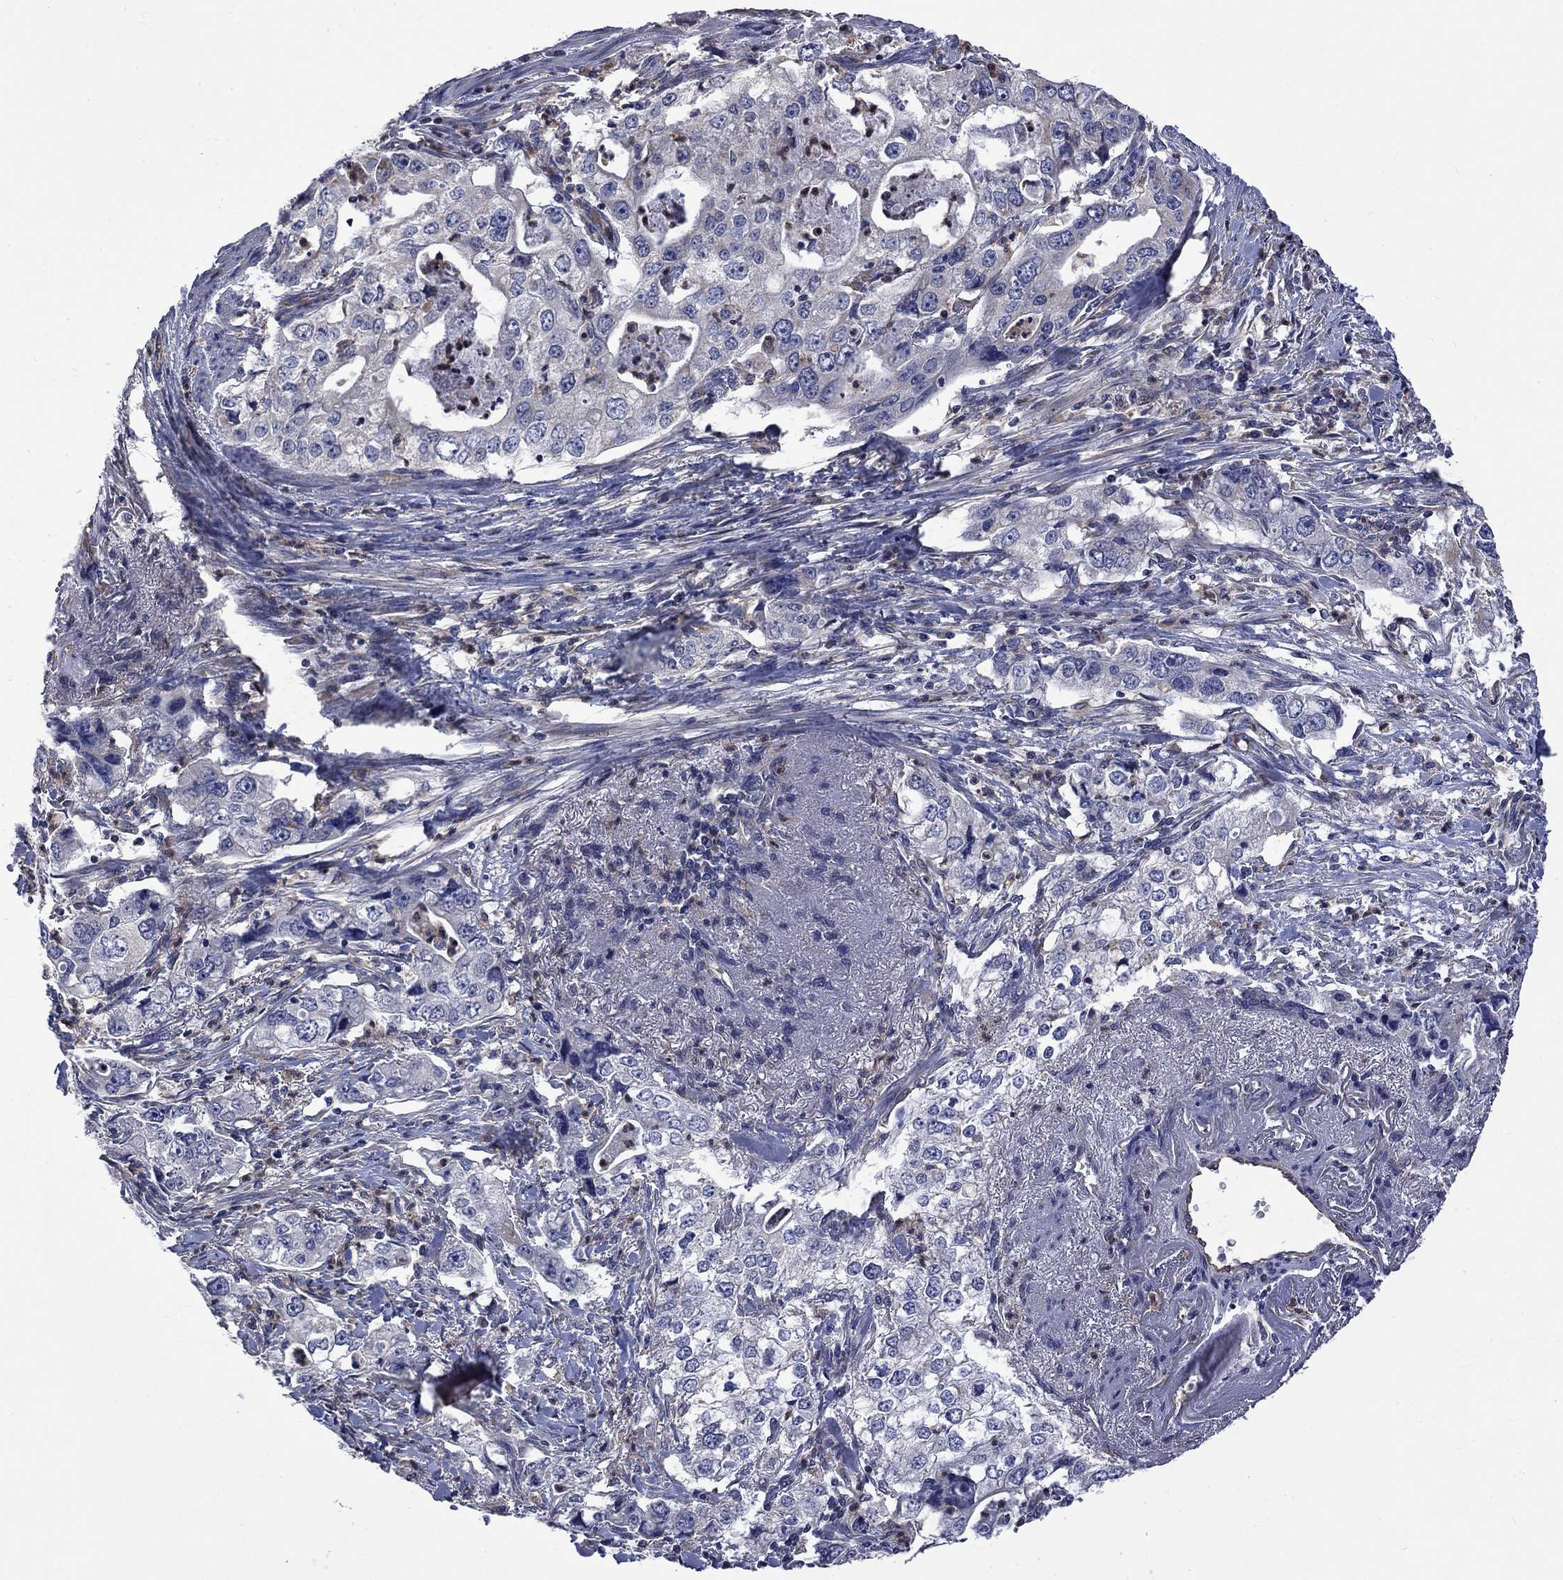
{"staining": {"intensity": "negative", "quantity": "none", "location": "none"}, "tissue": "stomach cancer", "cell_type": "Tumor cells", "image_type": "cancer", "snomed": [{"axis": "morphology", "description": "Adenocarcinoma, NOS"}, {"axis": "topography", "description": "Stomach, upper"}], "caption": "IHC photomicrograph of human stomach adenocarcinoma stained for a protein (brown), which shows no staining in tumor cells. (DAB (3,3'-diaminobenzidine) immunohistochemistry, high magnification).", "gene": "CAMKK2", "patient": {"sex": "male", "age": 75}}